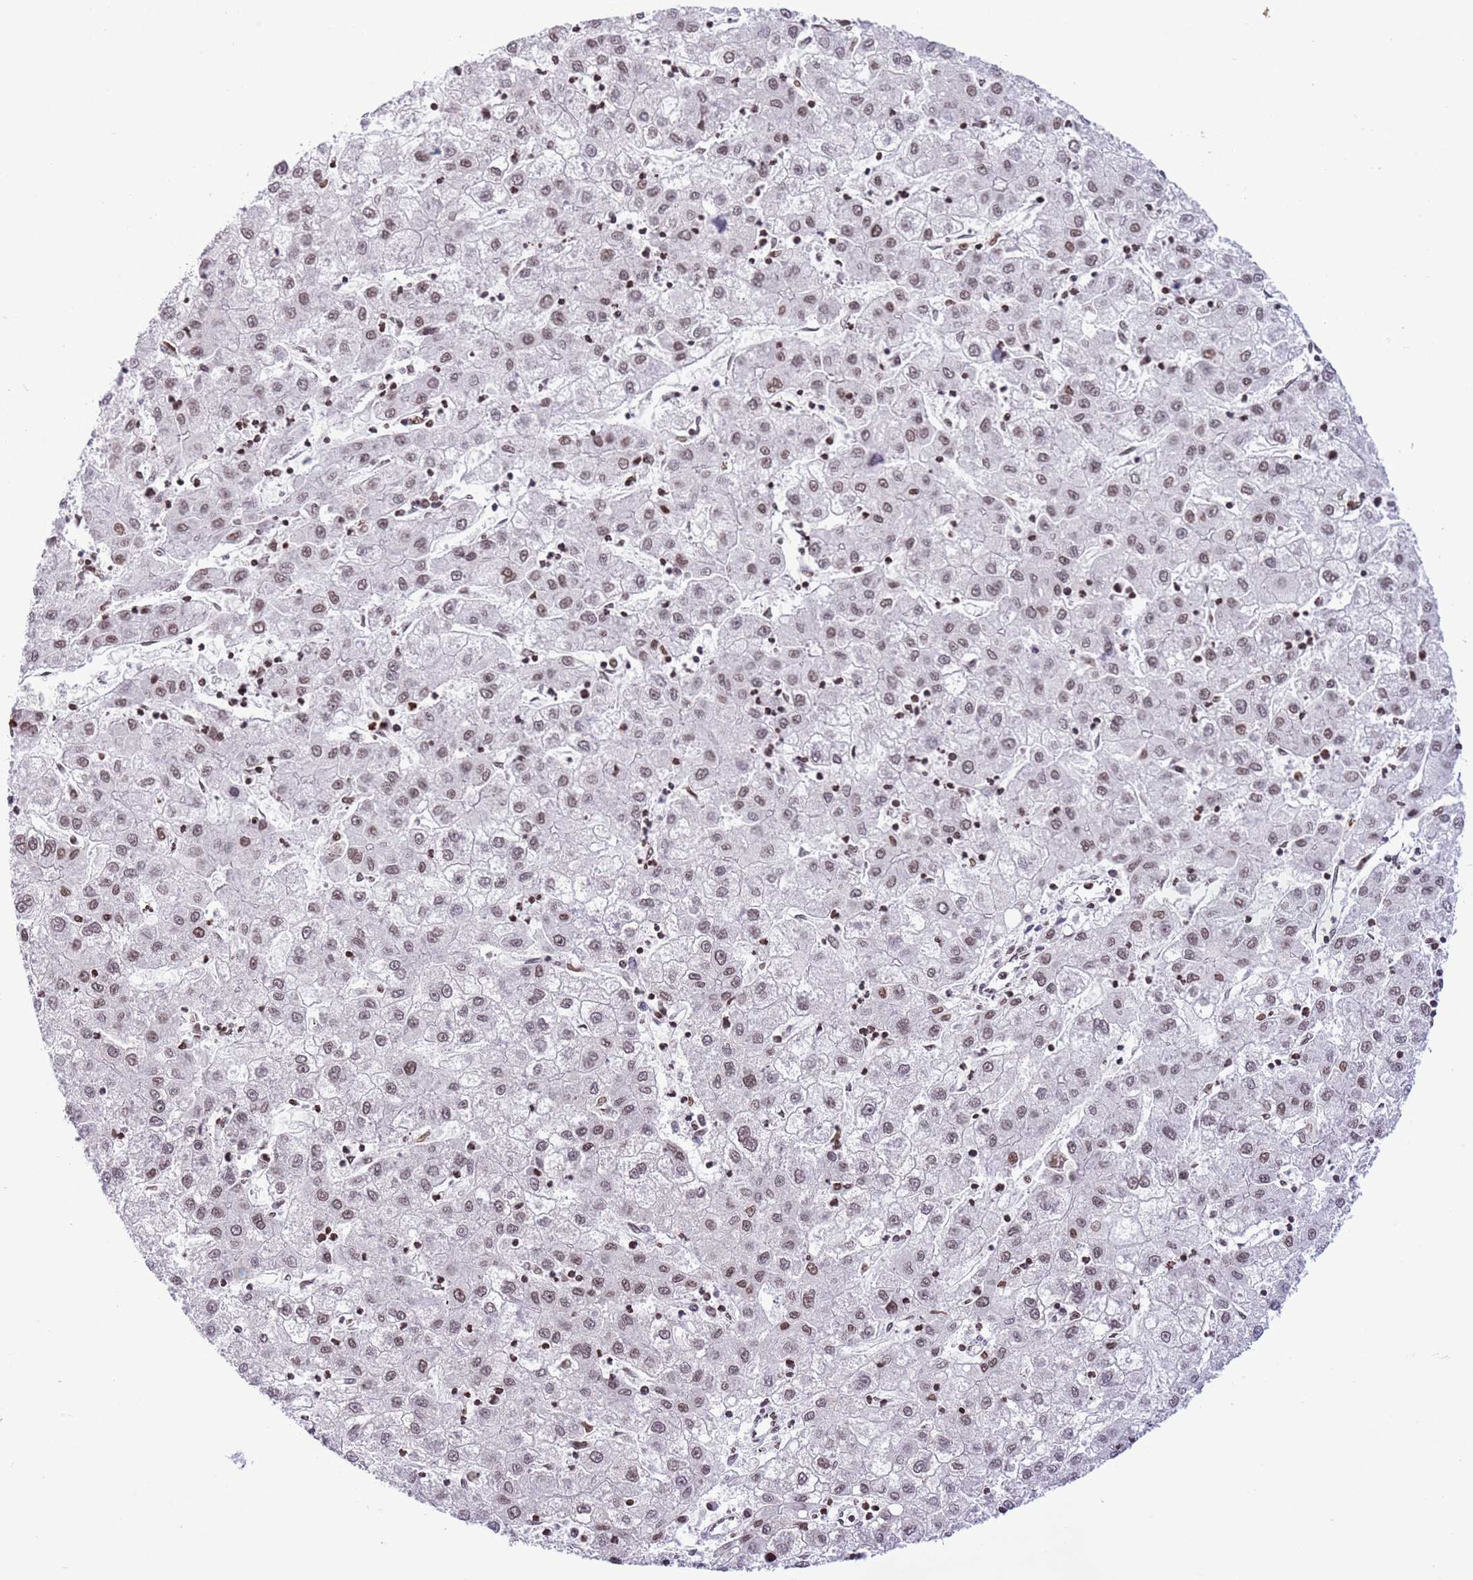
{"staining": {"intensity": "moderate", "quantity": ">75%", "location": "nuclear"}, "tissue": "liver cancer", "cell_type": "Tumor cells", "image_type": "cancer", "snomed": [{"axis": "morphology", "description": "Carcinoma, Hepatocellular, NOS"}, {"axis": "topography", "description": "Liver"}], "caption": "This is an image of immunohistochemistry (IHC) staining of liver cancer, which shows moderate positivity in the nuclear of tumor cells.", "gene": "NRIP1", "patient": {"sex": "male", "age": 72}}